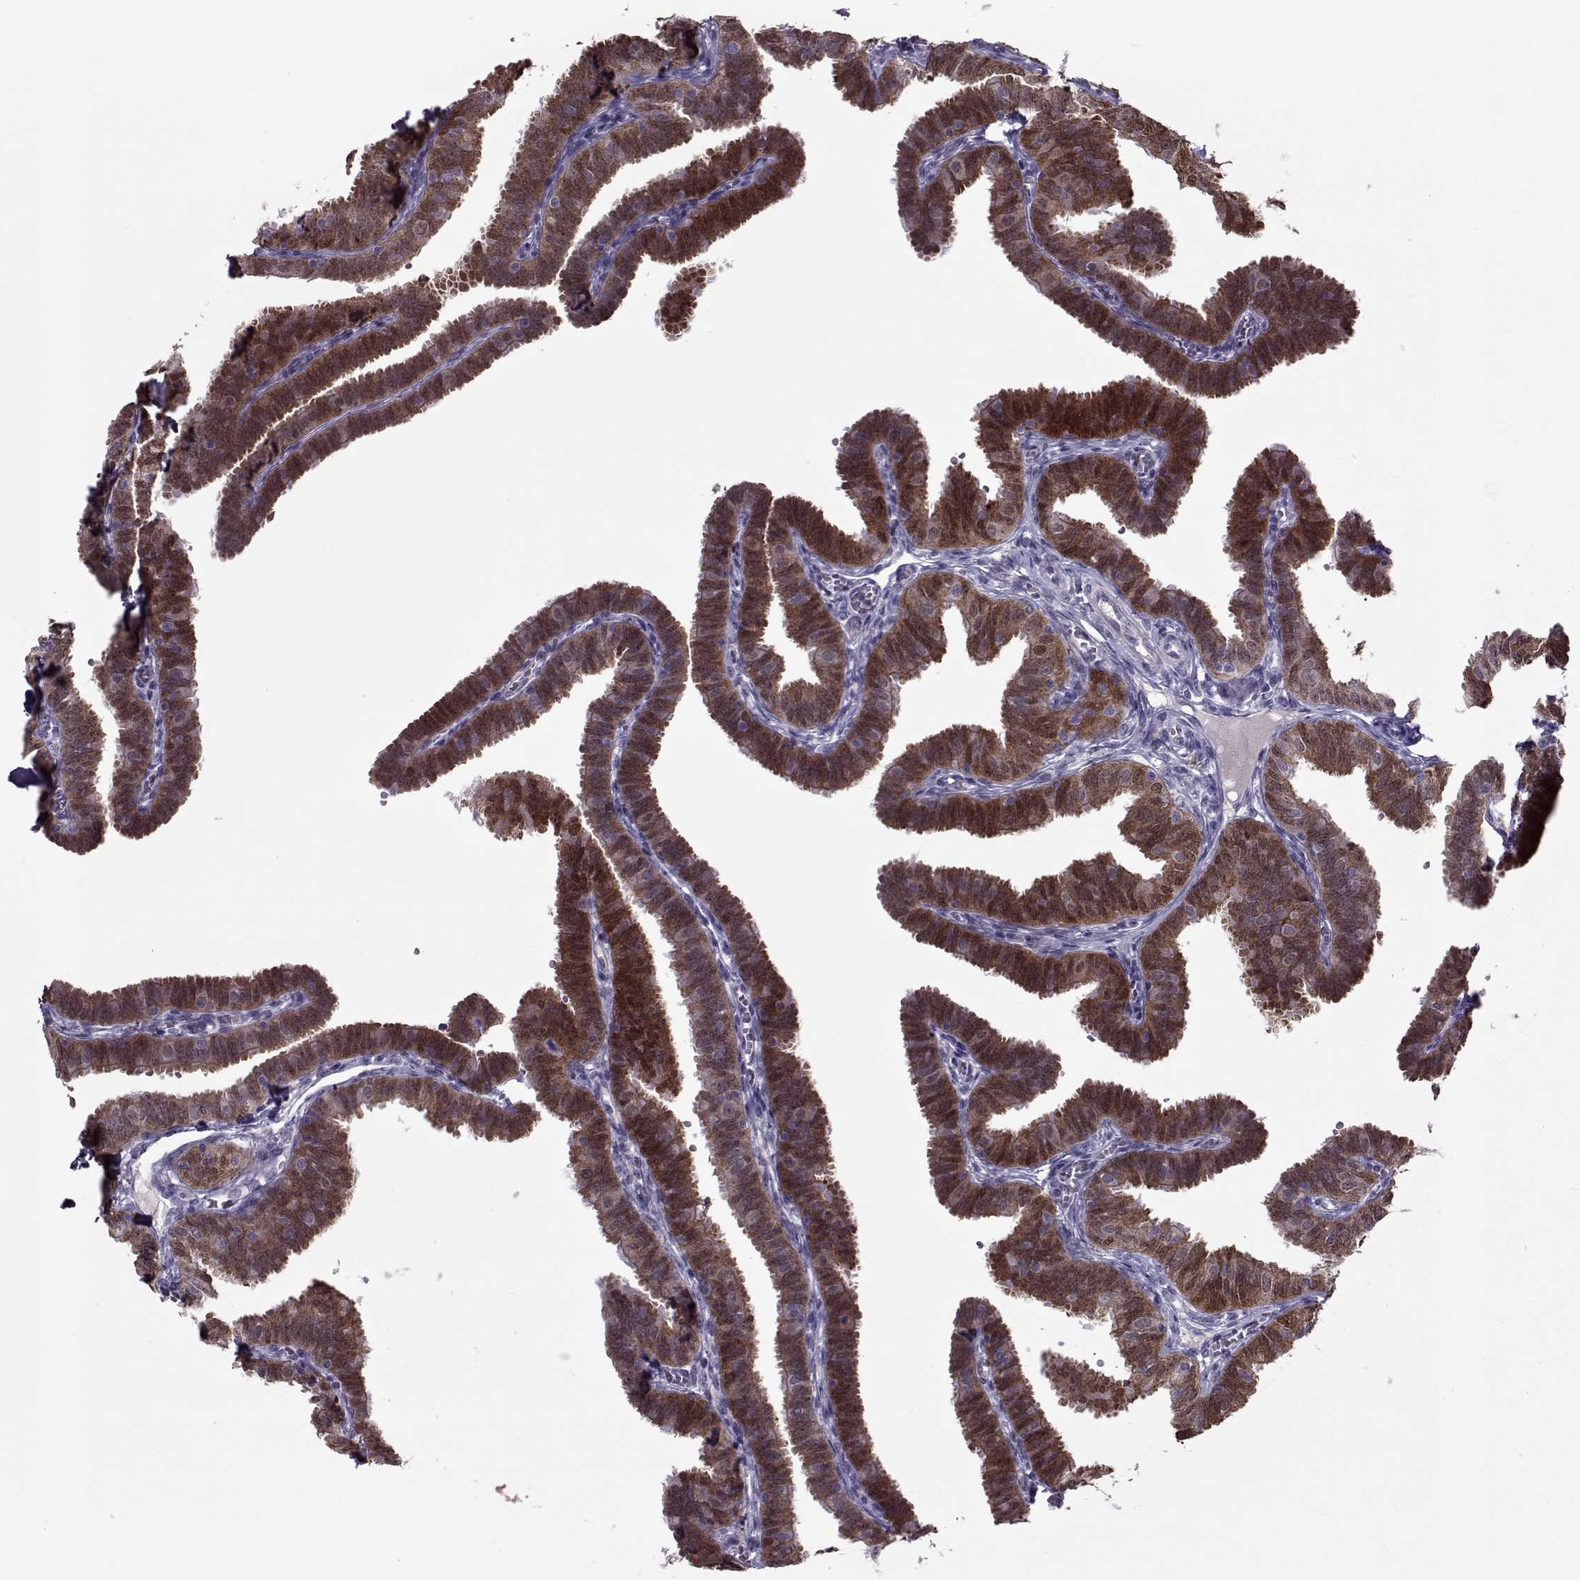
{"staining": {"intensity": "strong", "quantity": ">75%", "location": "cytoplasmic/membranous,nuclear"}, "tissue": "fallopian tube", "cell_type": "Glandular cells", "image_type": "normal", "snomed": [{"axis": "morphology", "description": "Normal tissue, NOS"}, {"axis": "topography", "description": "Fallopian tube"}], "caption": "Immunohistochemistry (DAB) staining of unremarkable human fallopian tube demonstrates strong cytoplasmic/membranous,nuclear protein expression in approximately >75% of glandular cells. (brown staining indicates protein expression, while blue staining denotes nuclei).", "gene": "ASRGL1", "patient": {"sex": "female", "age": 25}}